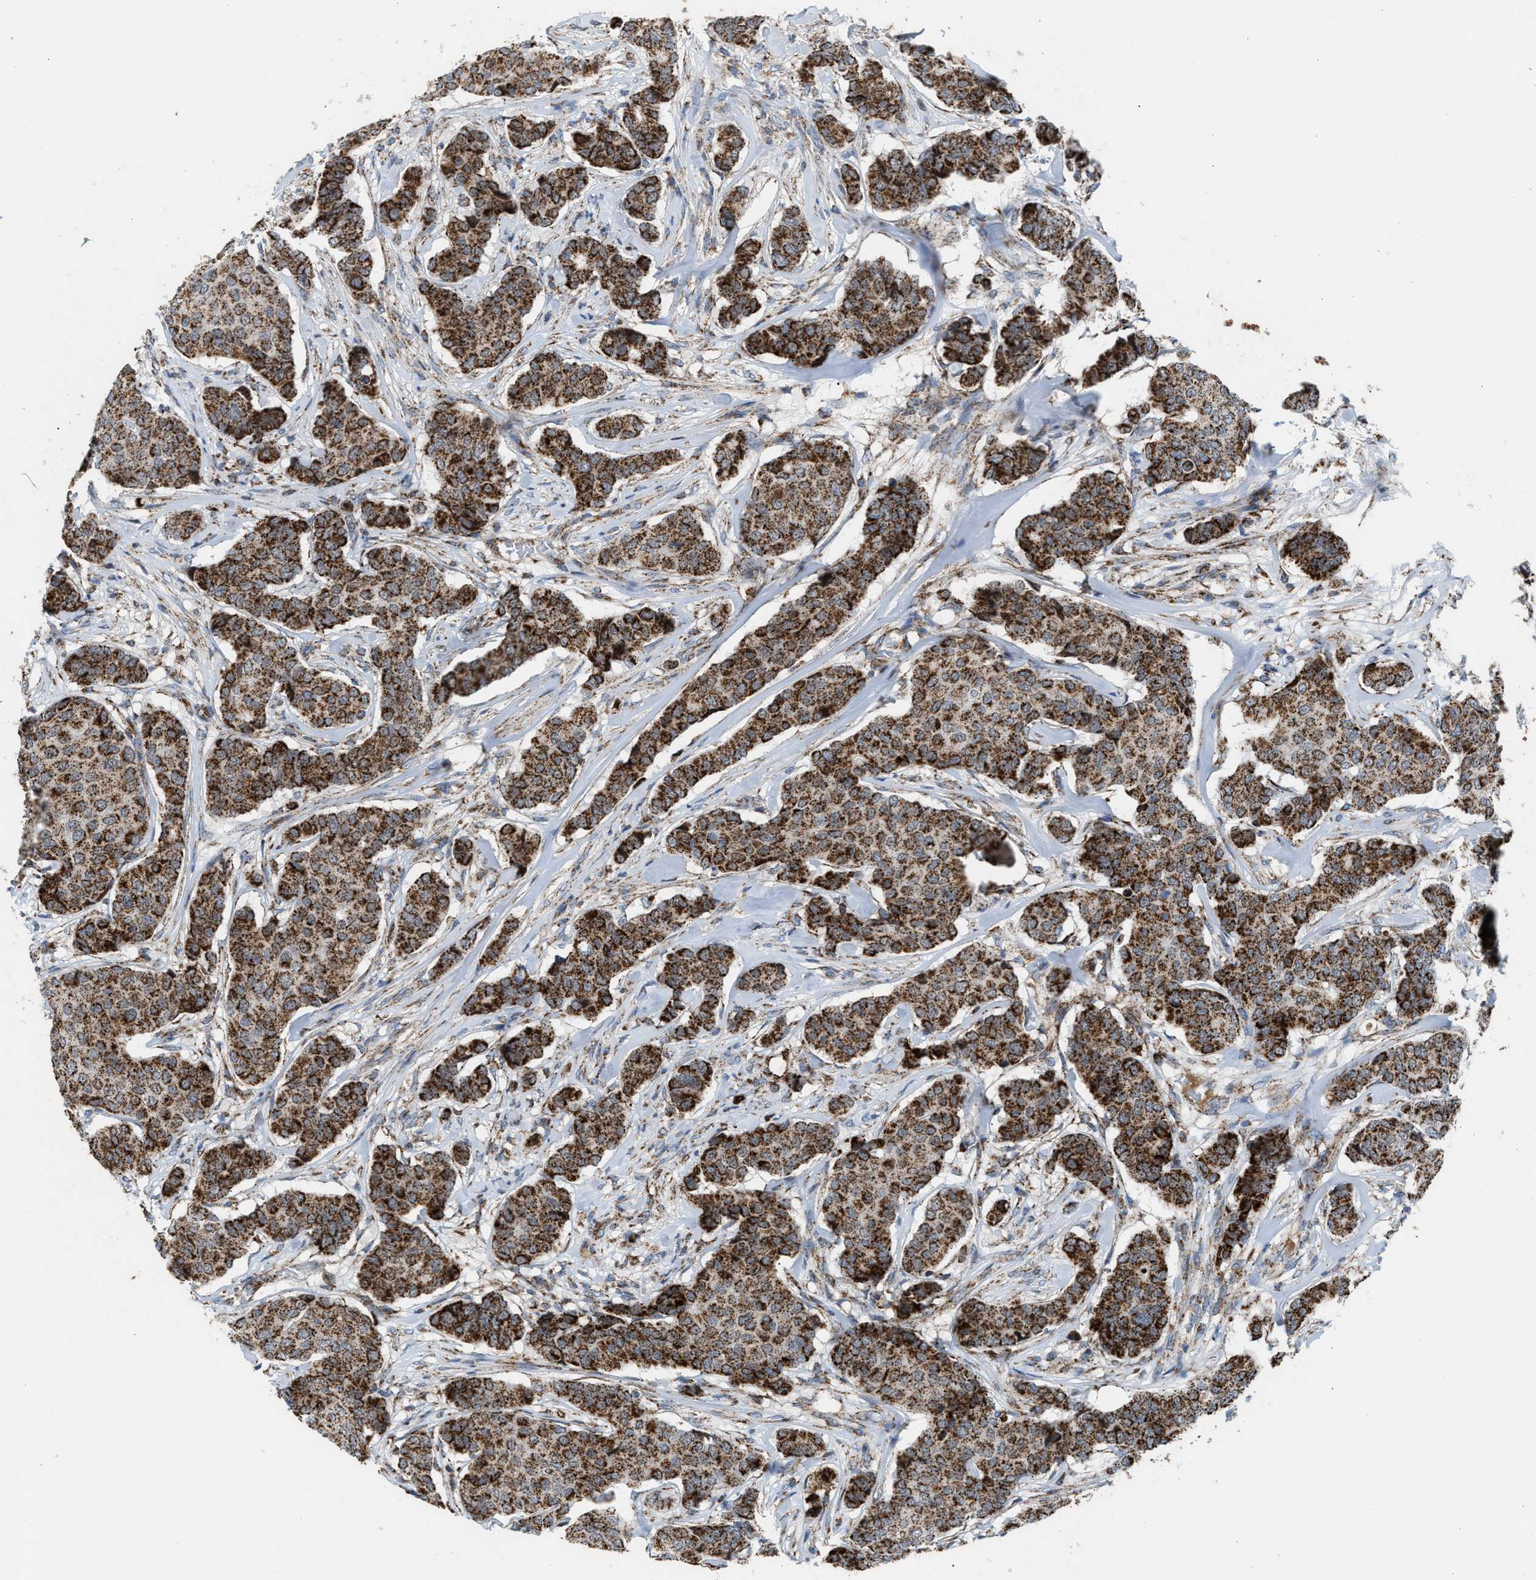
{"staining": {"intensity": "strong", "quantity": ">75%", "location": "cytoplasmic/membranous"}, "tissue": "breast cancer", "cell_type": "Tumor cells", "image_type": "cancer", "snomed": [{"axis": "morphology", "description": "Duct carcinoma"}, {"axis": "topography", "description": "Breast"}], "caption": "Immunohistochemistry (IHC) image of neoplastic tissue: human breast intraductal carcinoma stained using immunohistochemistry (IHC) exhibits high levels of strong protein expression localized specifically in the cytoplasmic/membranous of tumor cells, appearing as a cytoplasmic/membranous brown color.", "gene": "PMPCA", "patient": {"sex": "female", "age": 75}}